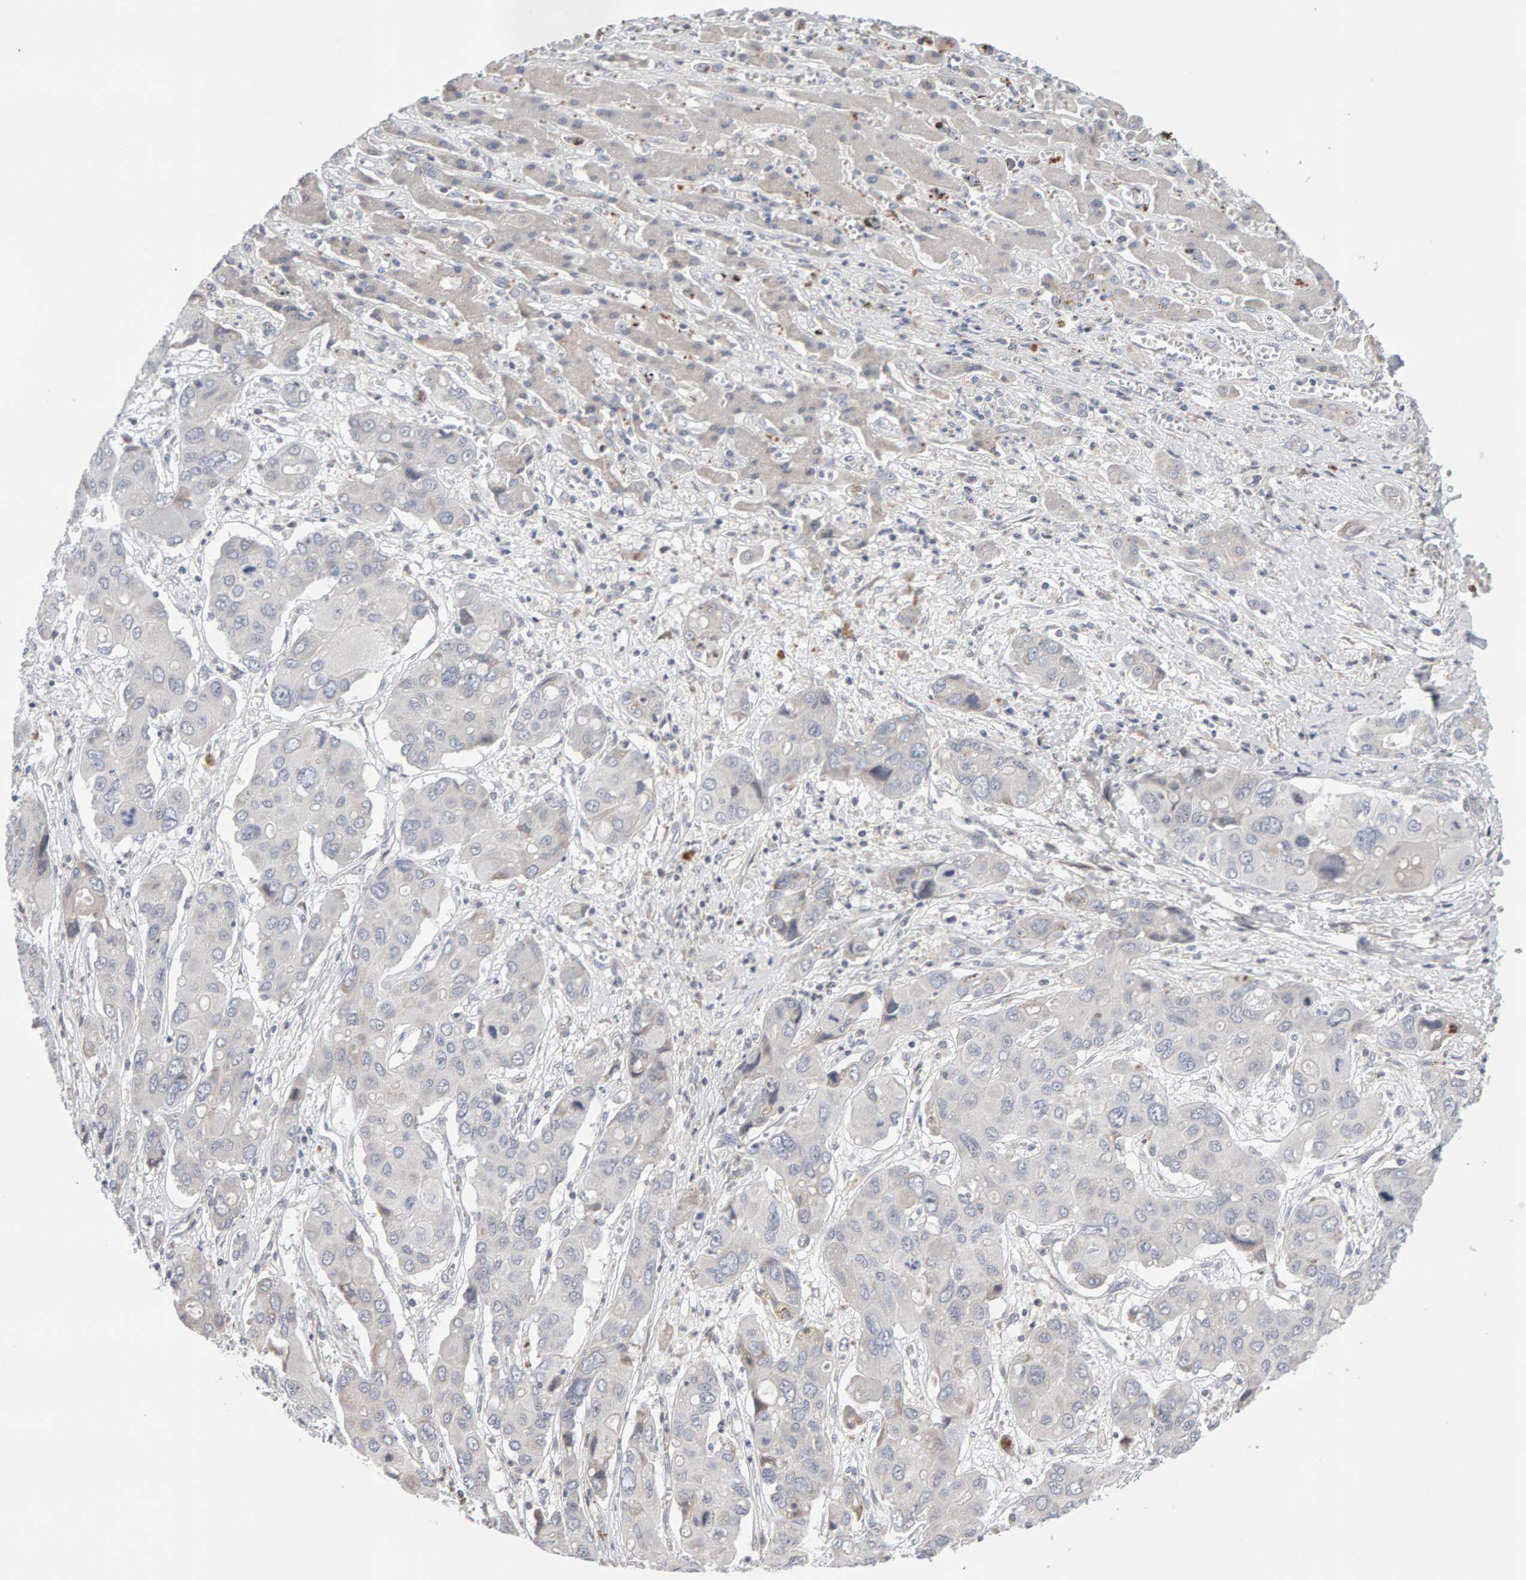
{"staining": {"intensity": "negative", "quantity": "none", "location": "none"}, "tissue": "liver cancer", "cell_type": "Tumor cells", "image_type": "cancer", "snomed": [{"axis": "morphology", "description": "Cholangiocarcinoma"}, {"axis": "topography", "description": "Liver"}], "caption": "Liver cancer (cholangiocarcinoma) stained for a protein using IHC demonstrates no positivity tumor cells.", "gene": "LZTS1", "patient": {"sex": "male", "age": 67}}